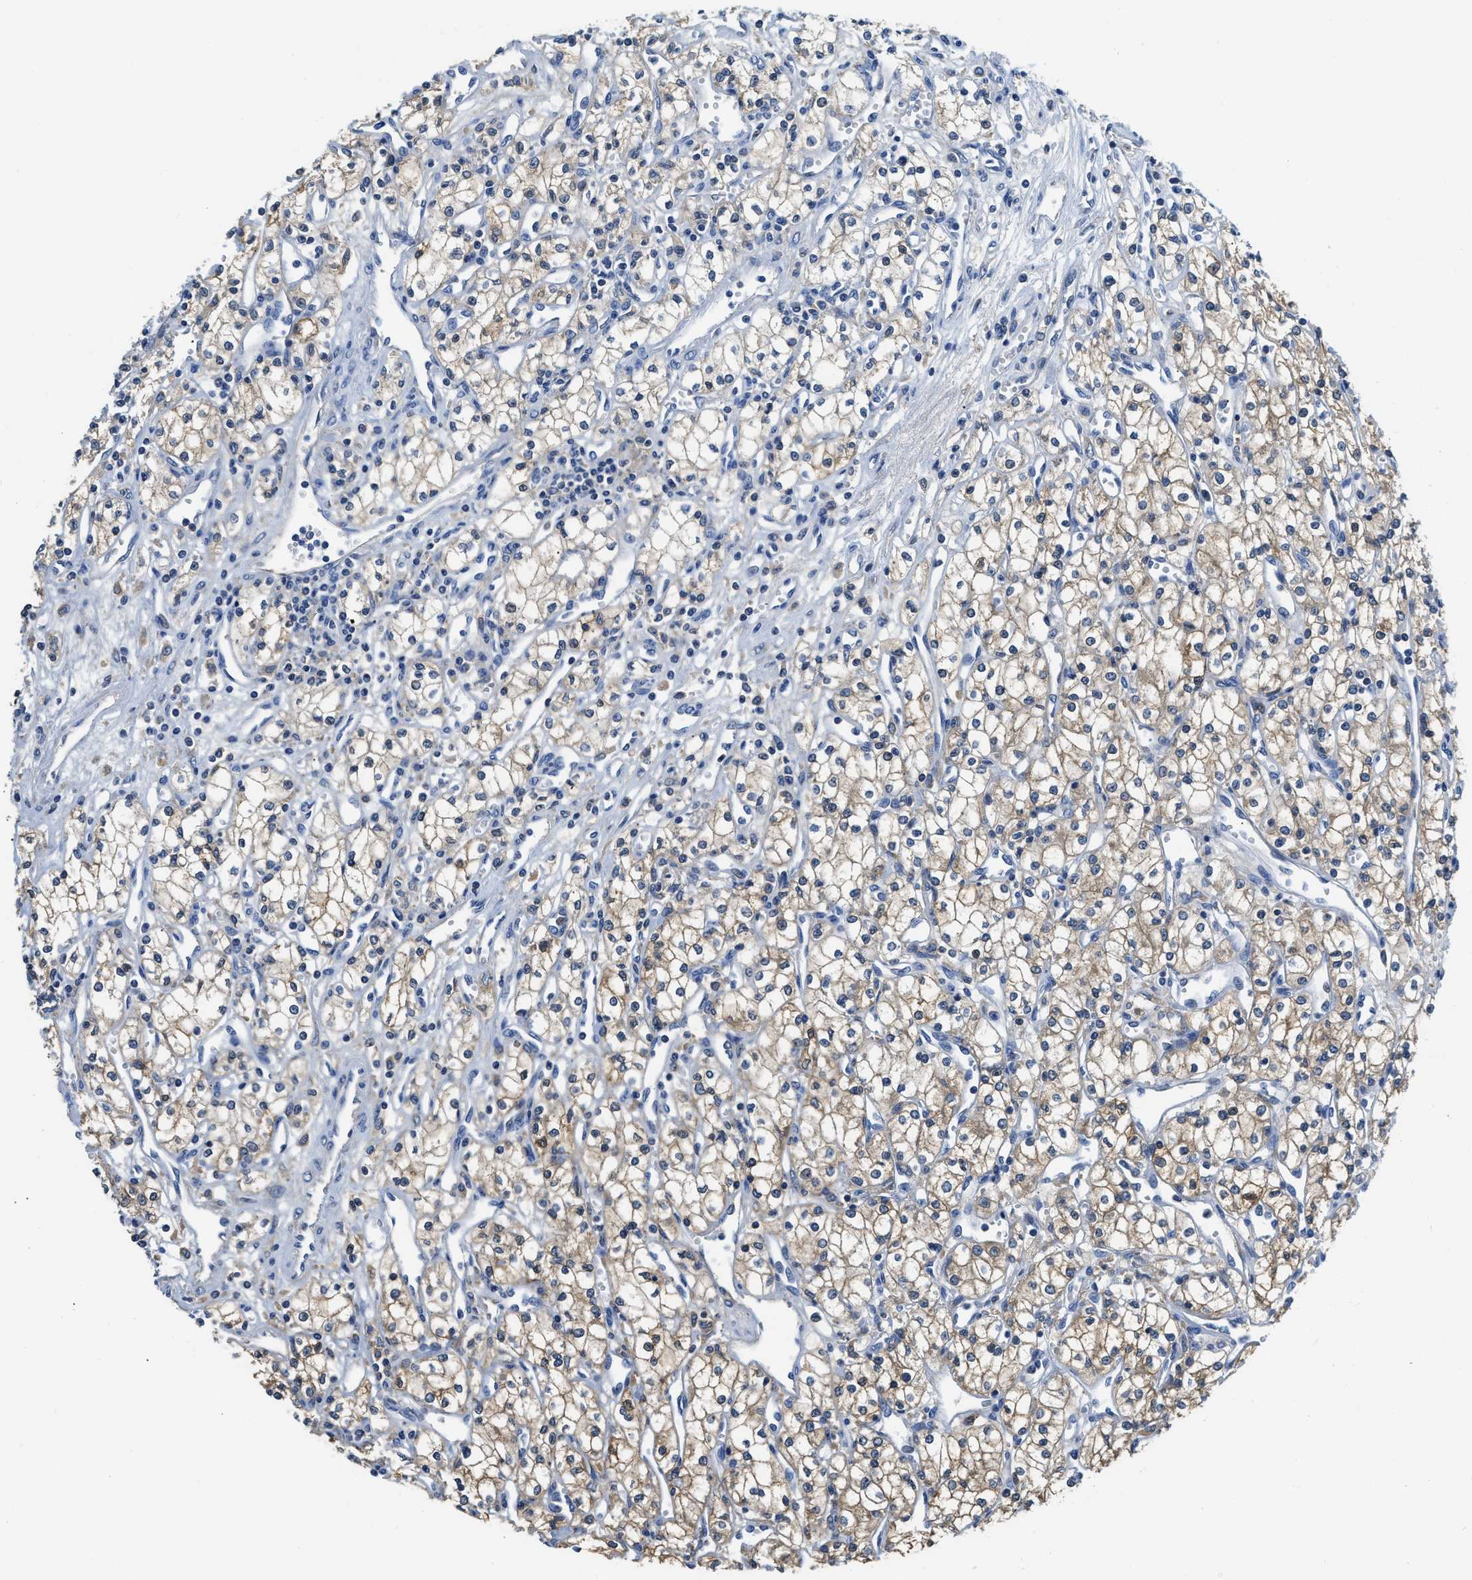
{"staining": {"intensity": "moderate", "quantity": ">75%", "location": "cytoplasmic/membranous"}, "tissue": "renal cancer", "cell_type": "Tumor cells", "image_type": "cancer", "snomed": [{"axis": "morphology", "description": "Adenocarcinoma, NOS"}, {"axis": "topography", "description": "Kidney"}], "caption": "Human renal cancer stained for a protein (brown) exhibits moderate cytoplasmic/membranous positive staining in approximately >75% of tumor cells.", "gene": "ZDHHC13", "patient": {"sex": "male", "age": 59}}